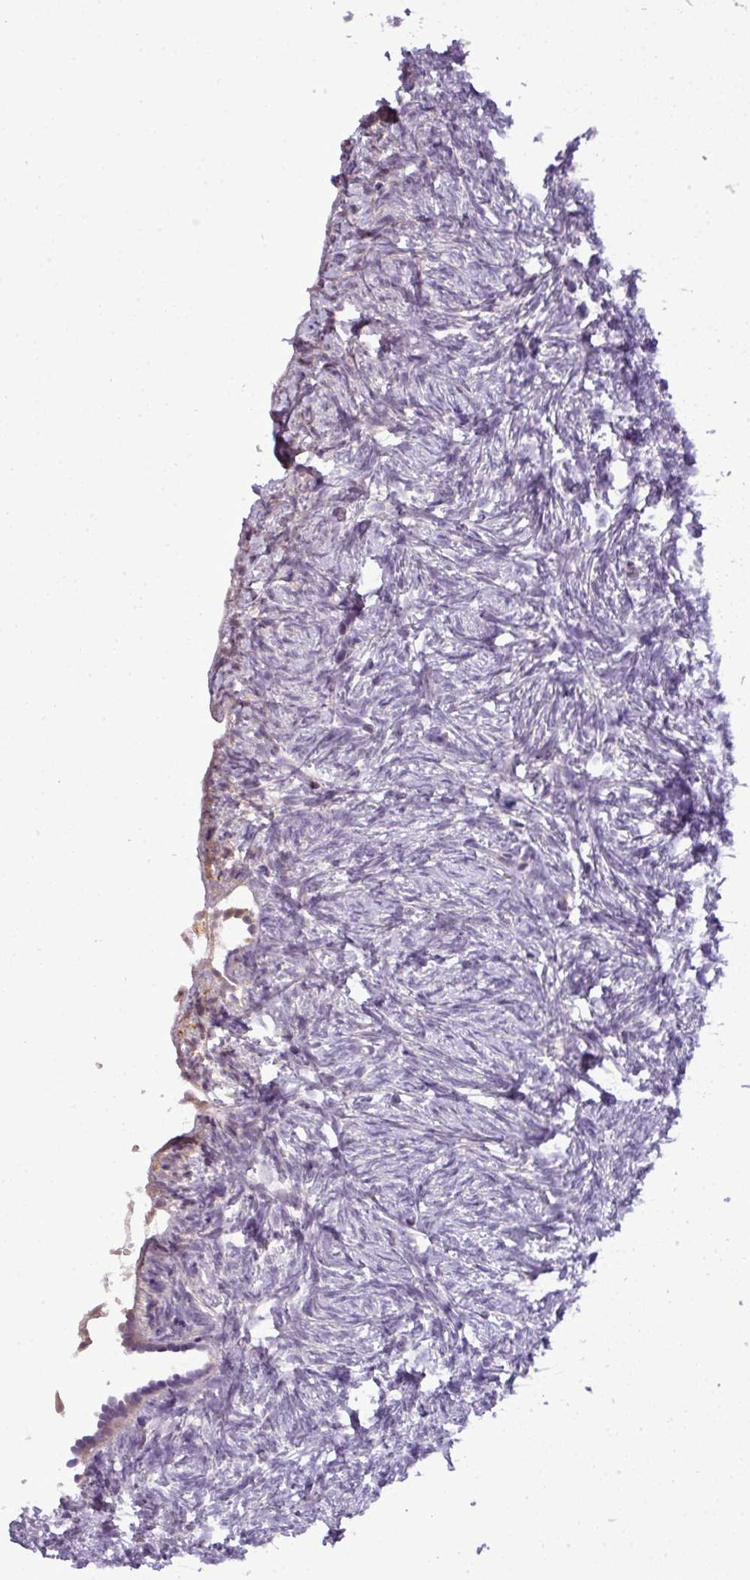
{"staining": {"intensity": "negative", "quantity": "none", "location": "none"}, "tissue": "ovary", "cell_type": "Ovarian stroma cells", "image_type": "normal", "snomed": [{"axis": "morphology", "description": "Normal tissue, NOS"}, {"axis": "topography", "description": "Ovary"}], "caption": "Ovarian stroma cells show no significant positivity in normal ovary. The staining is performed using DAB (3,3'-diaminobenzidine) brown chromogen with nuclei counter-stained in using hematoxylin.", "gene": "C4A", "patient": {"sex": "female", "age": 51}}